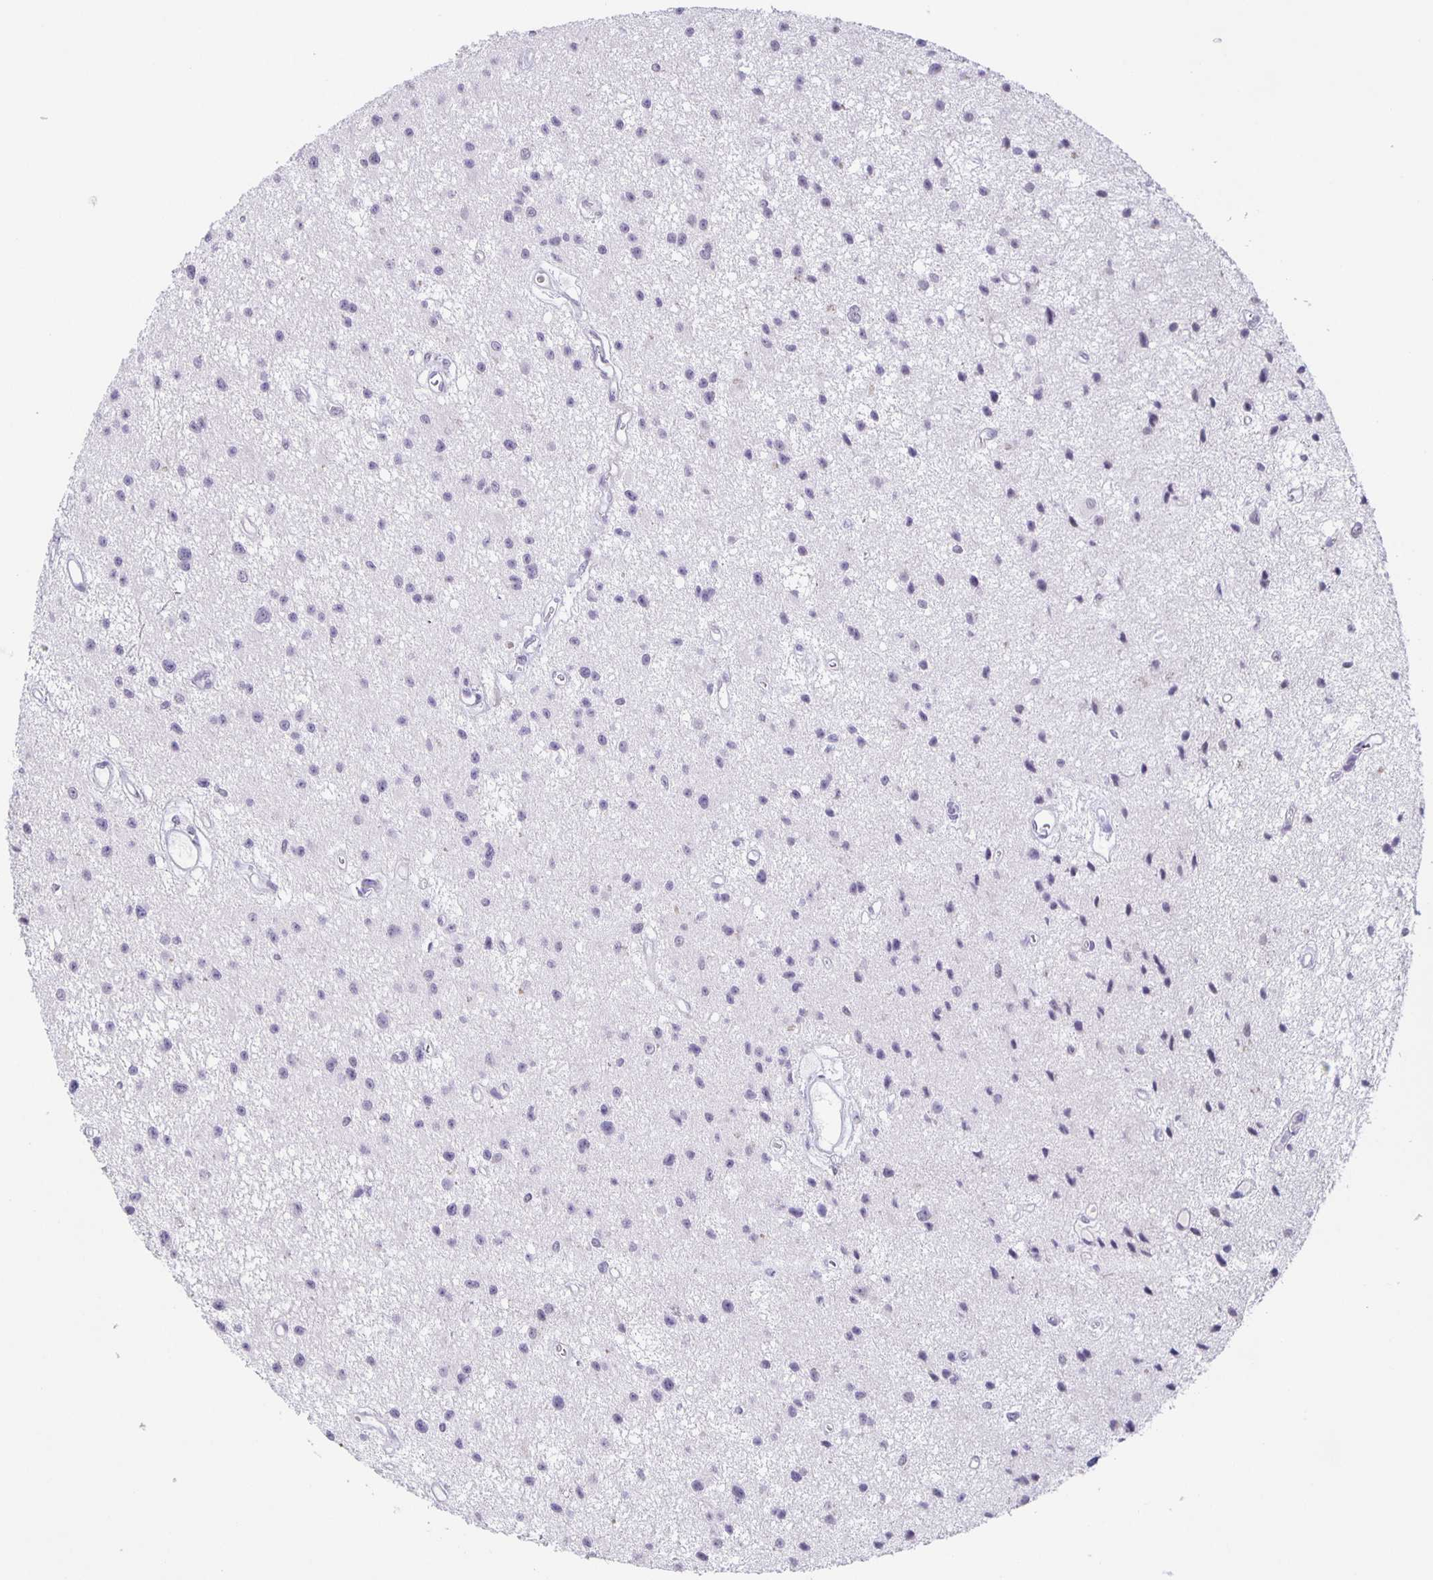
{"staining": {"intensity": "negative", "quantity": "none", "location": "none"}, "tissue": "glioma", "cell_type": "Tumor cells", "image_type": "cancer", "snomed": [{"axis": "morphology", "description": "Glioma, malignant, Low grade"}, {"axis": "topography", "description": "Brain"}], "caption": "Tumor cells are negative for protein expression in human glioma.", "gene": "PHRF1", "patient": {"sex": "male", "age": 43}}